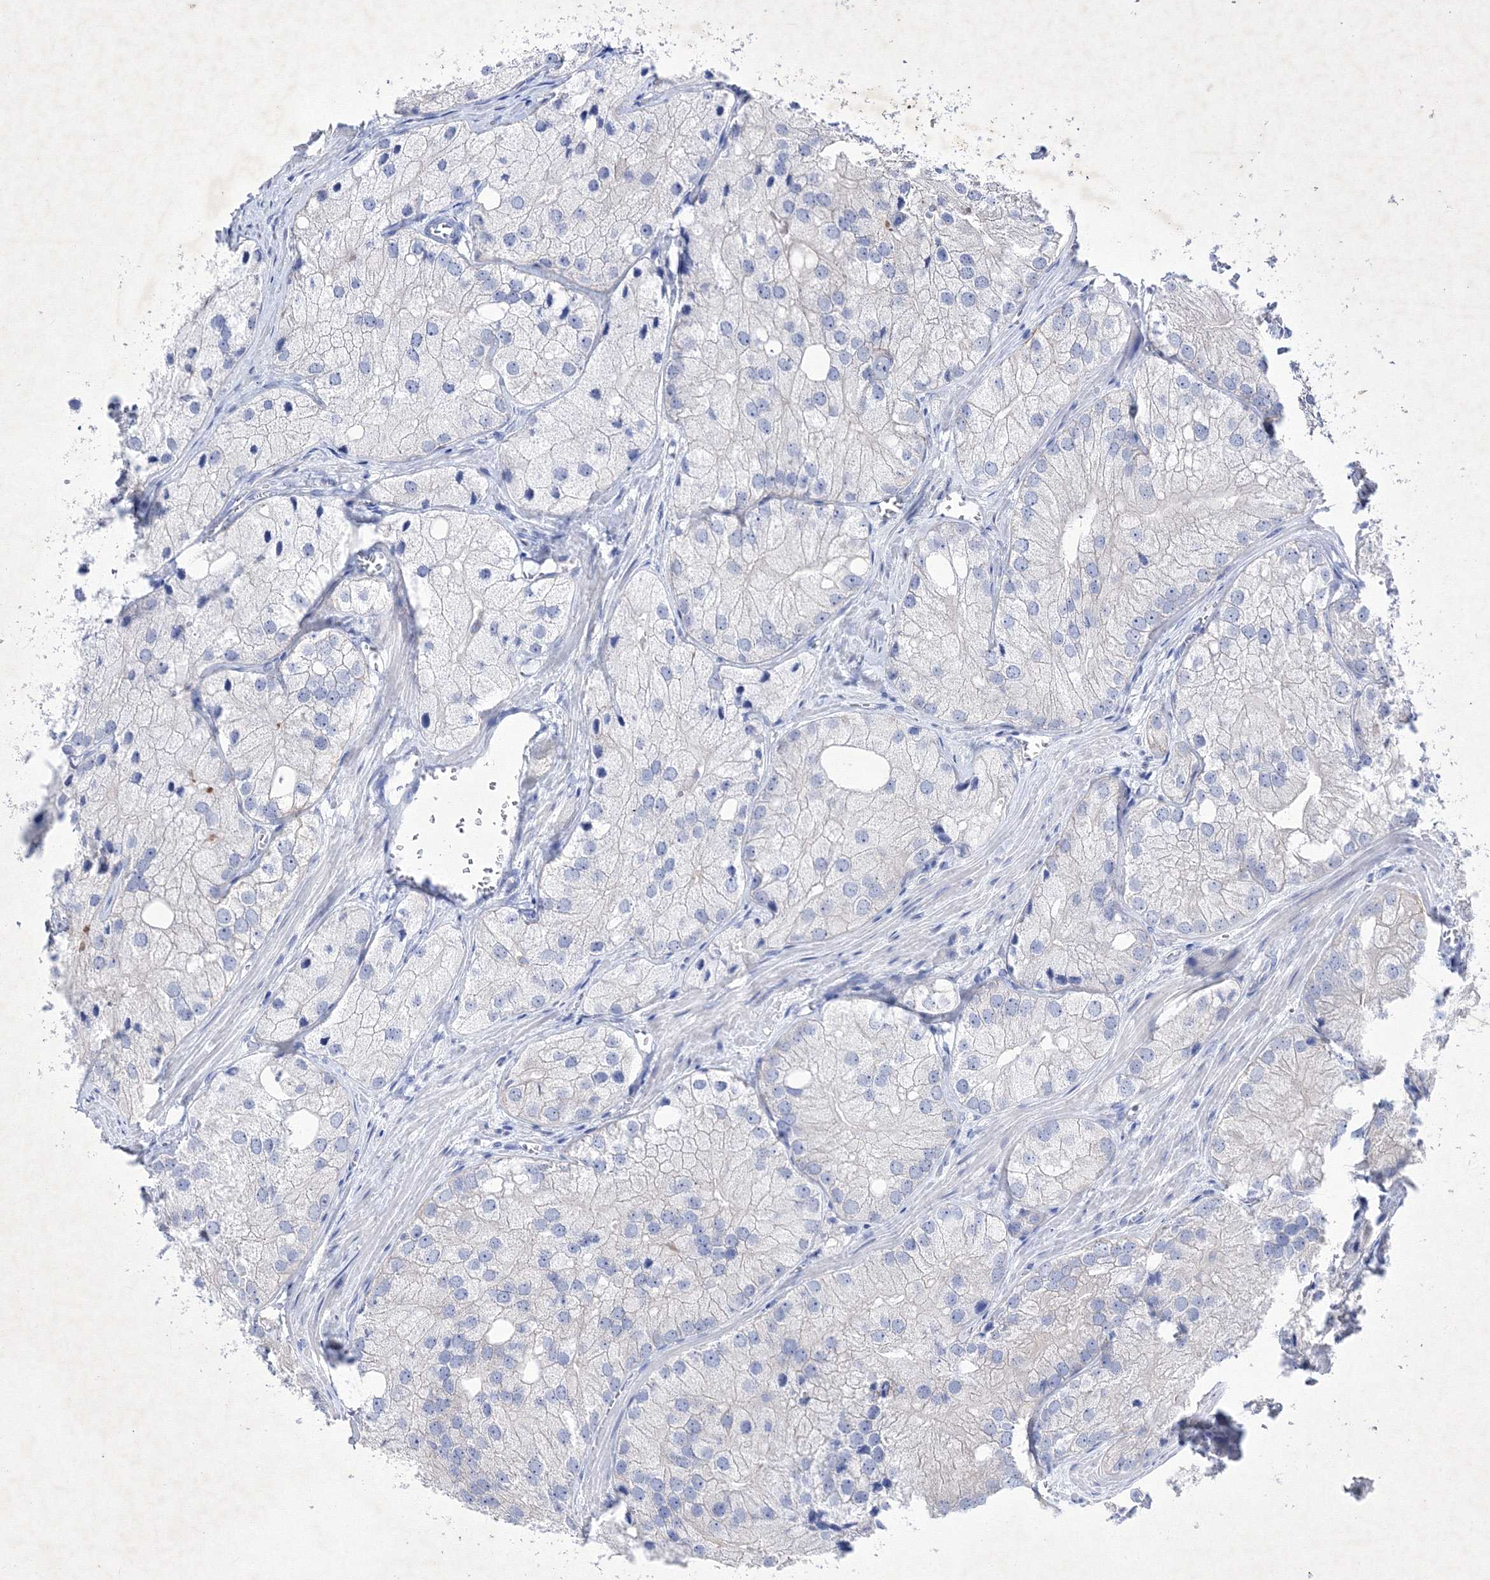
{"staining": {"intensity": "negative", "quantity": "none", "location": "none"}, "tissue": "prostate cancer", "cell_type": "Tumor cells", "image_type": "cancer", "snomed": [{"axis": "morphology", "description": "Adenocarcinoma, Low grade"}, {"axis": "topography", "description": "Prostate"}], "caption": "This is an immunohistochemistry (IHC) histopathology image of human prostate cancer (adenocarcinoma (low-grade)). There is no expression in tumor cells.", "gene": "GPN1", "patient": {"sex": "male", "age": 69}}